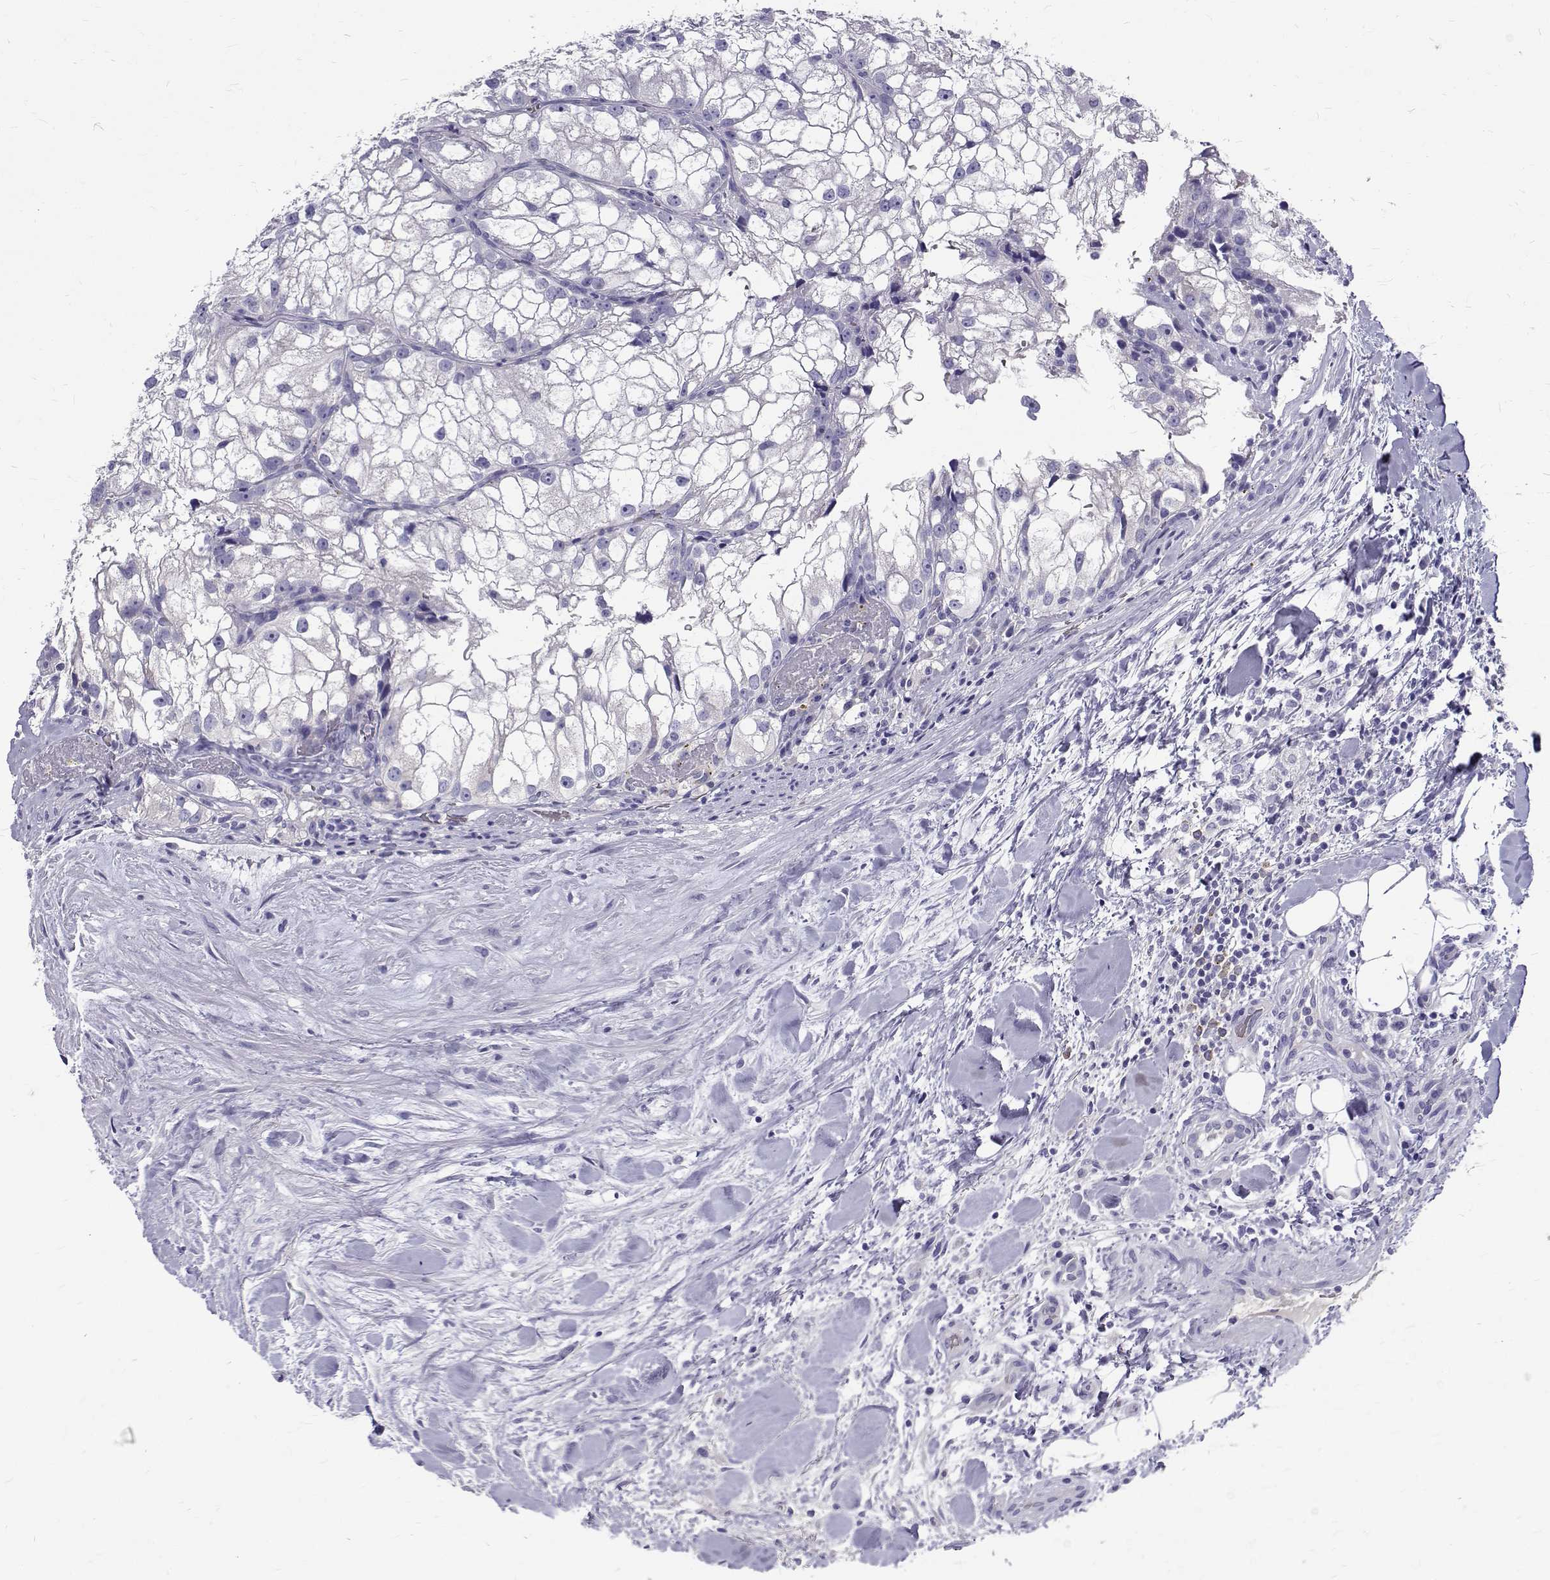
{"staining": {"intensity": "negative", "quantity": "none", "location": "none"}, "tissue": "renal cancer", "cell_type": "Tumor cells", "image_type": "cancer", "snomed": [{"axis": "morphology", "description": "Adenocarcinoma, NOS"}, {"axis": "topography", "description": "Kidney"}], "caption": "This histopathology image is of renal cancer (adenocarcinoma) stained with immunohistochemistry (IHC) to label a protein in brown with the nuclei are counter-stained blue. There is no positivity in tumor cells.", "gene": "IGSF1", "patient": {"sex": "male", "age": 59}}